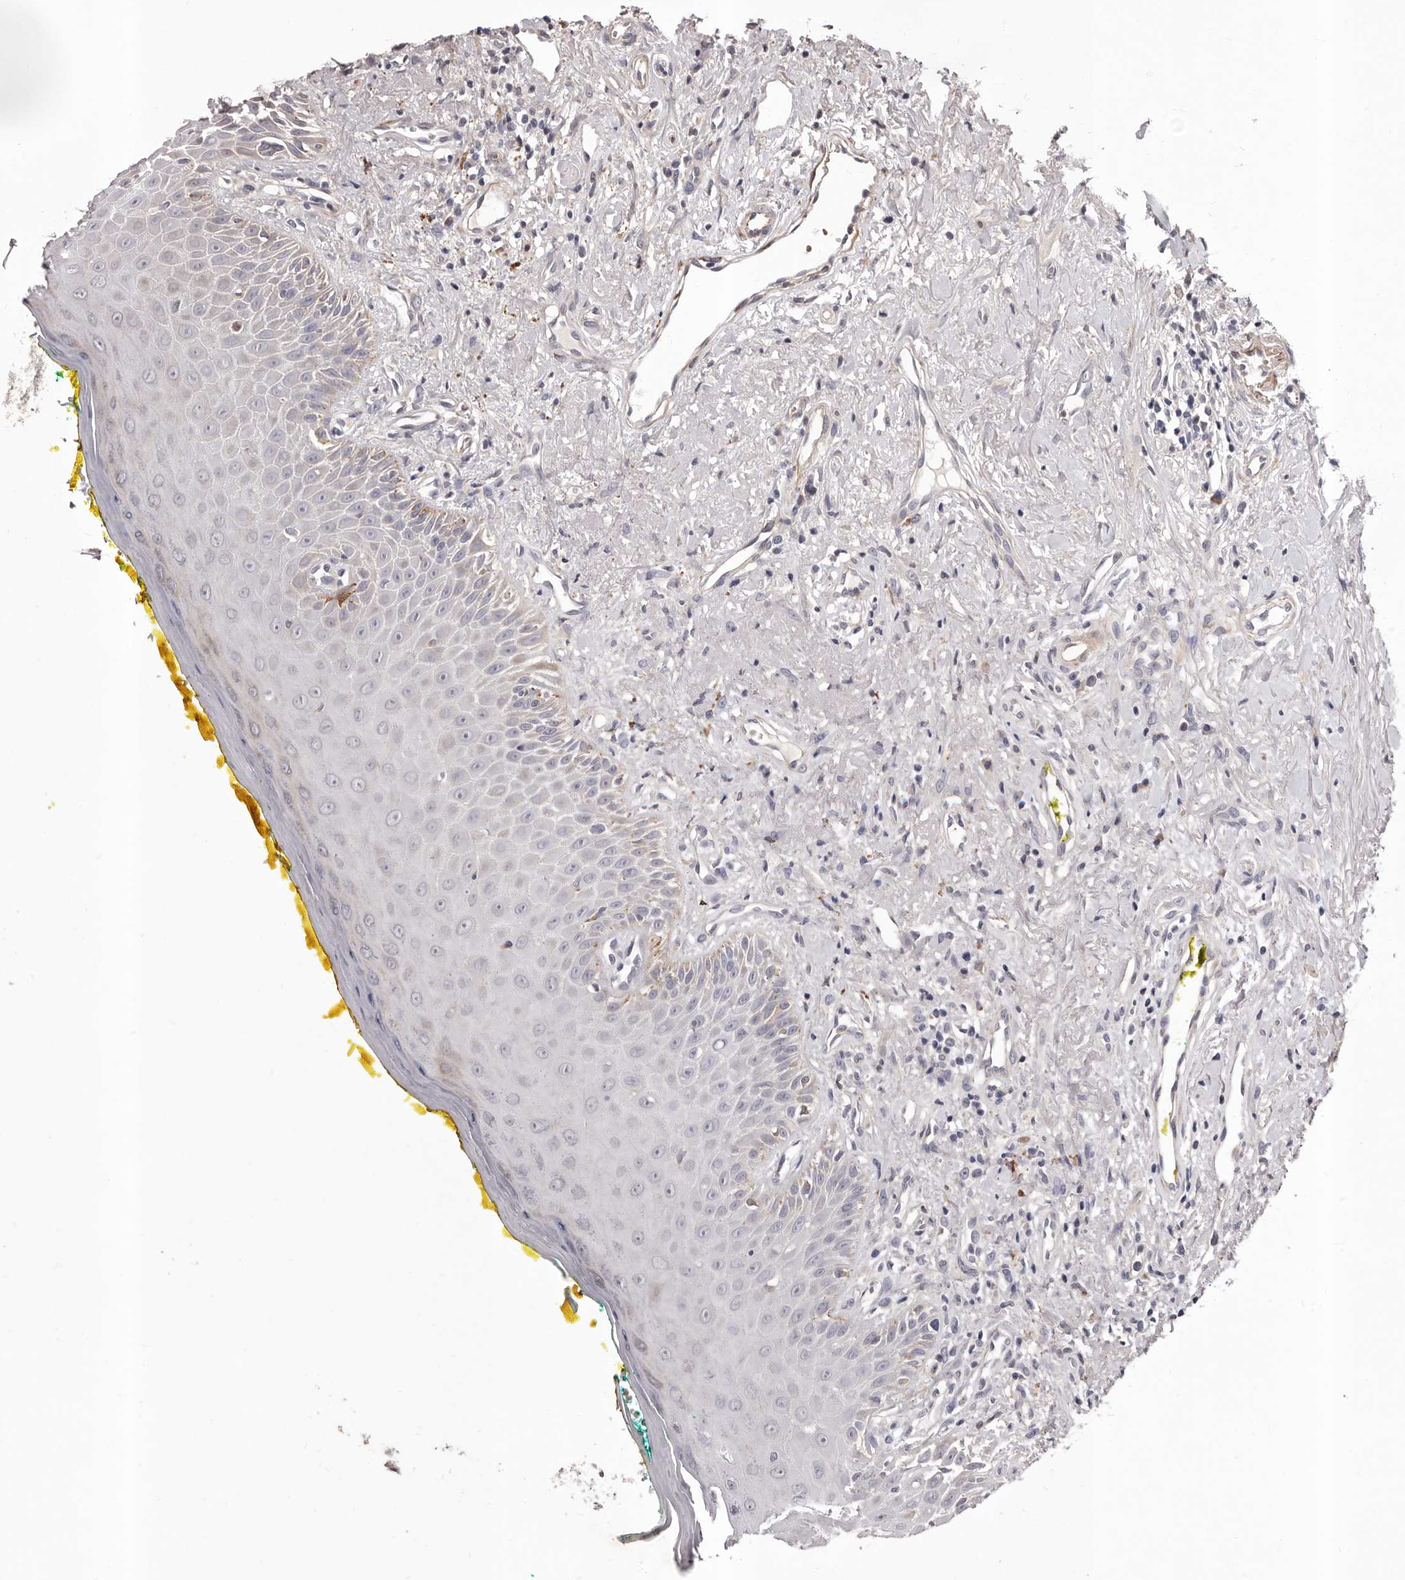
{"staining": {"intensity": "weak", "quantity": "<25%", "location": "cytoplasmic/membranous"}, "tissue": "oral mucosa", "cell_type": "Squamous epithelial cells", "image_type": "normal", "snomed": [{"axis": "morphology", "description": "Normal tissue, NOS"}, {"axis": "topography", "description": "Oral tissue"}], "caption": "Immunohistochemical staining of normal human oral mucosa displays no significant expression in squamous epithelial cells.", "gene": "ALPK1", "patient": {"sex": "female", "age": 70}}